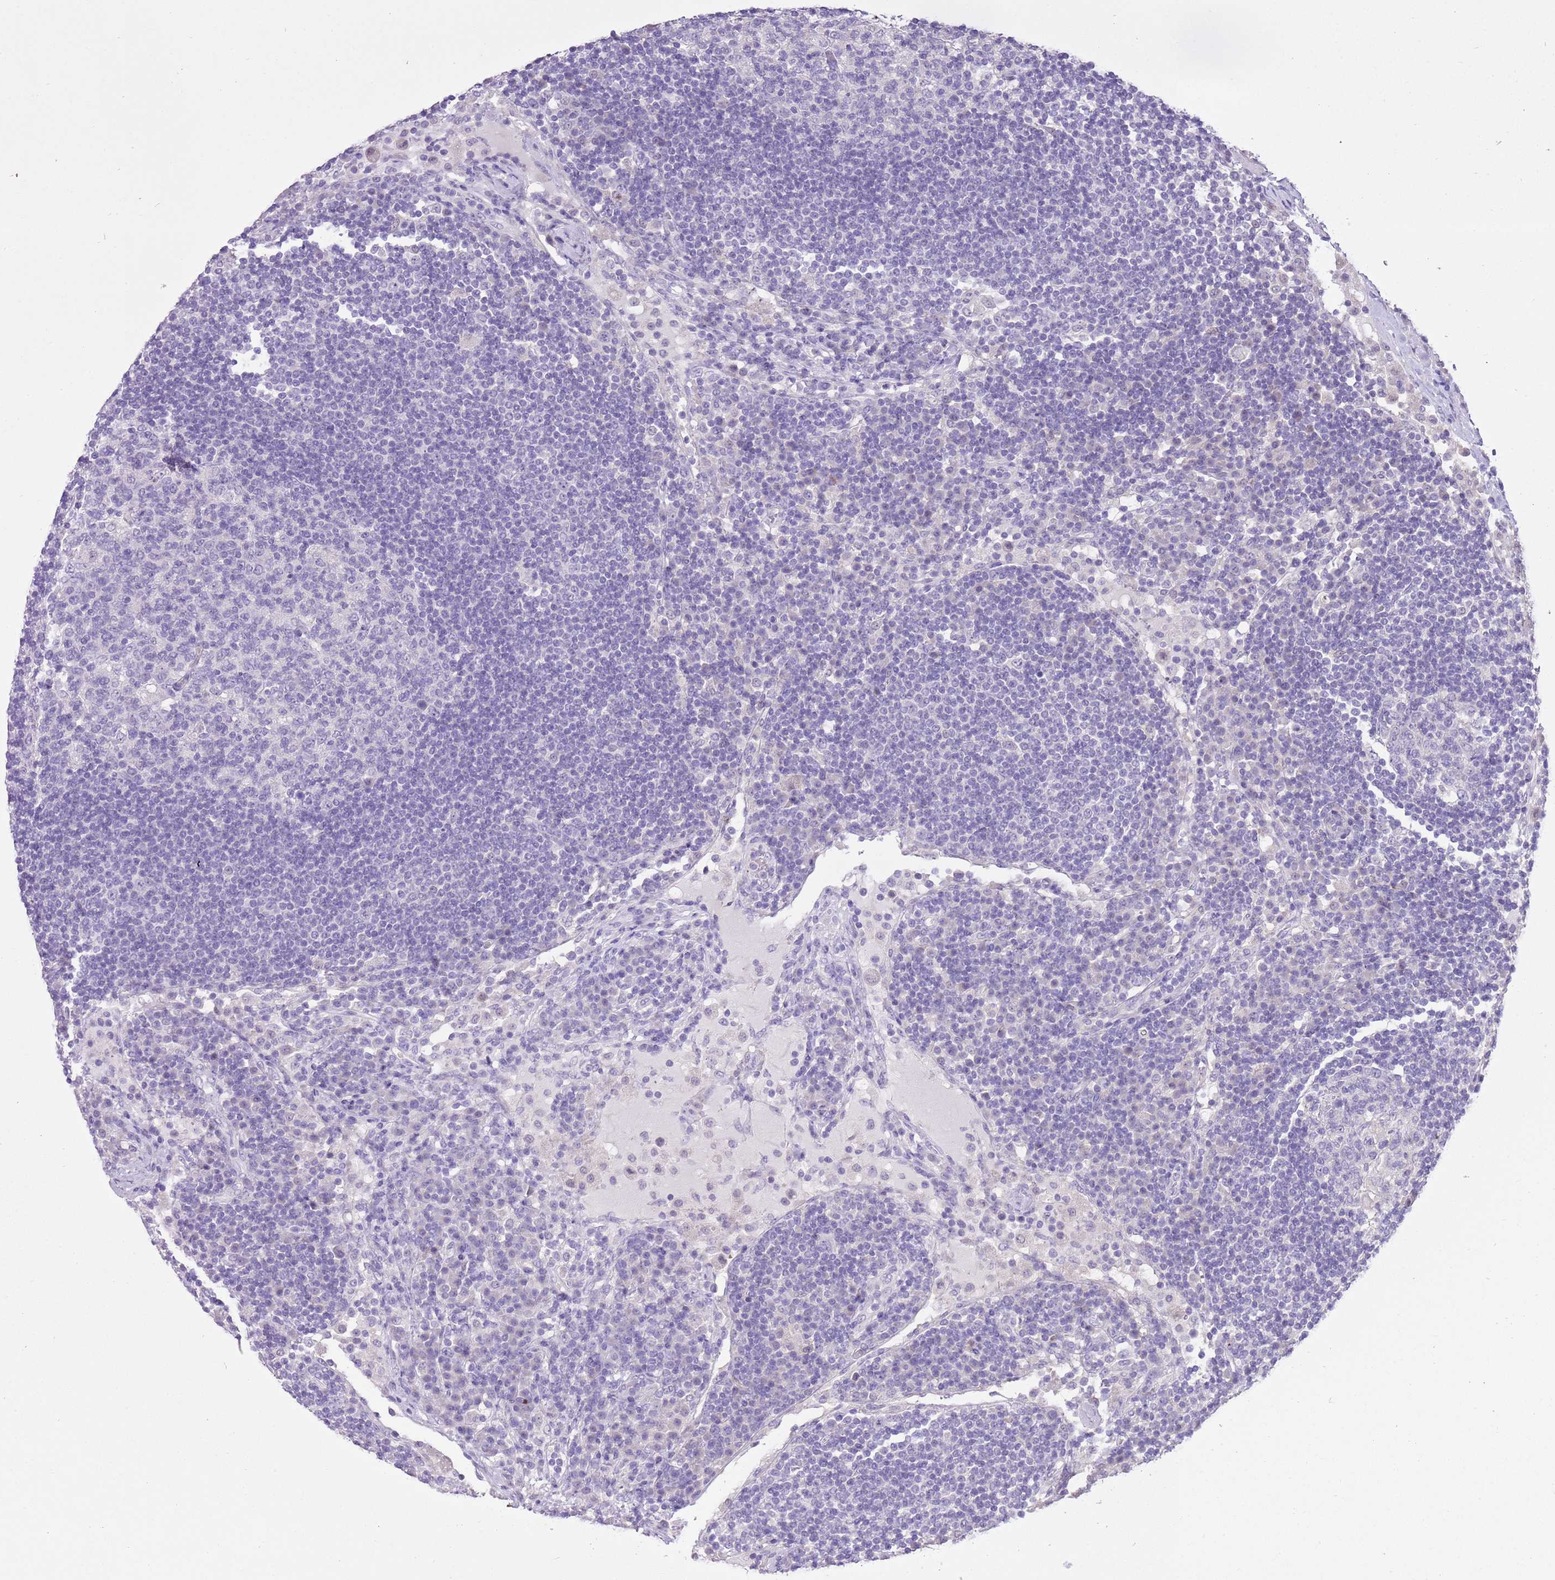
{"staining": {"intensity": "negative", "quantity": "none", "location": "none"}, "tissue": "lymph node", "cell_type": "Germinal center cells", "image_type": "normal", "snomed": [{"axis": "morphology", "description": "Normal tissue, NOS"}, {"axis": "topography", "description": "Lymph node"}], "caption": "This is an immunohistochemistry (IHC) photomicrograph of benign lymph node. There is no expression in germinal center cells.", "gene": "XPO7", "patient": {"sex": "female", "age": 53}}